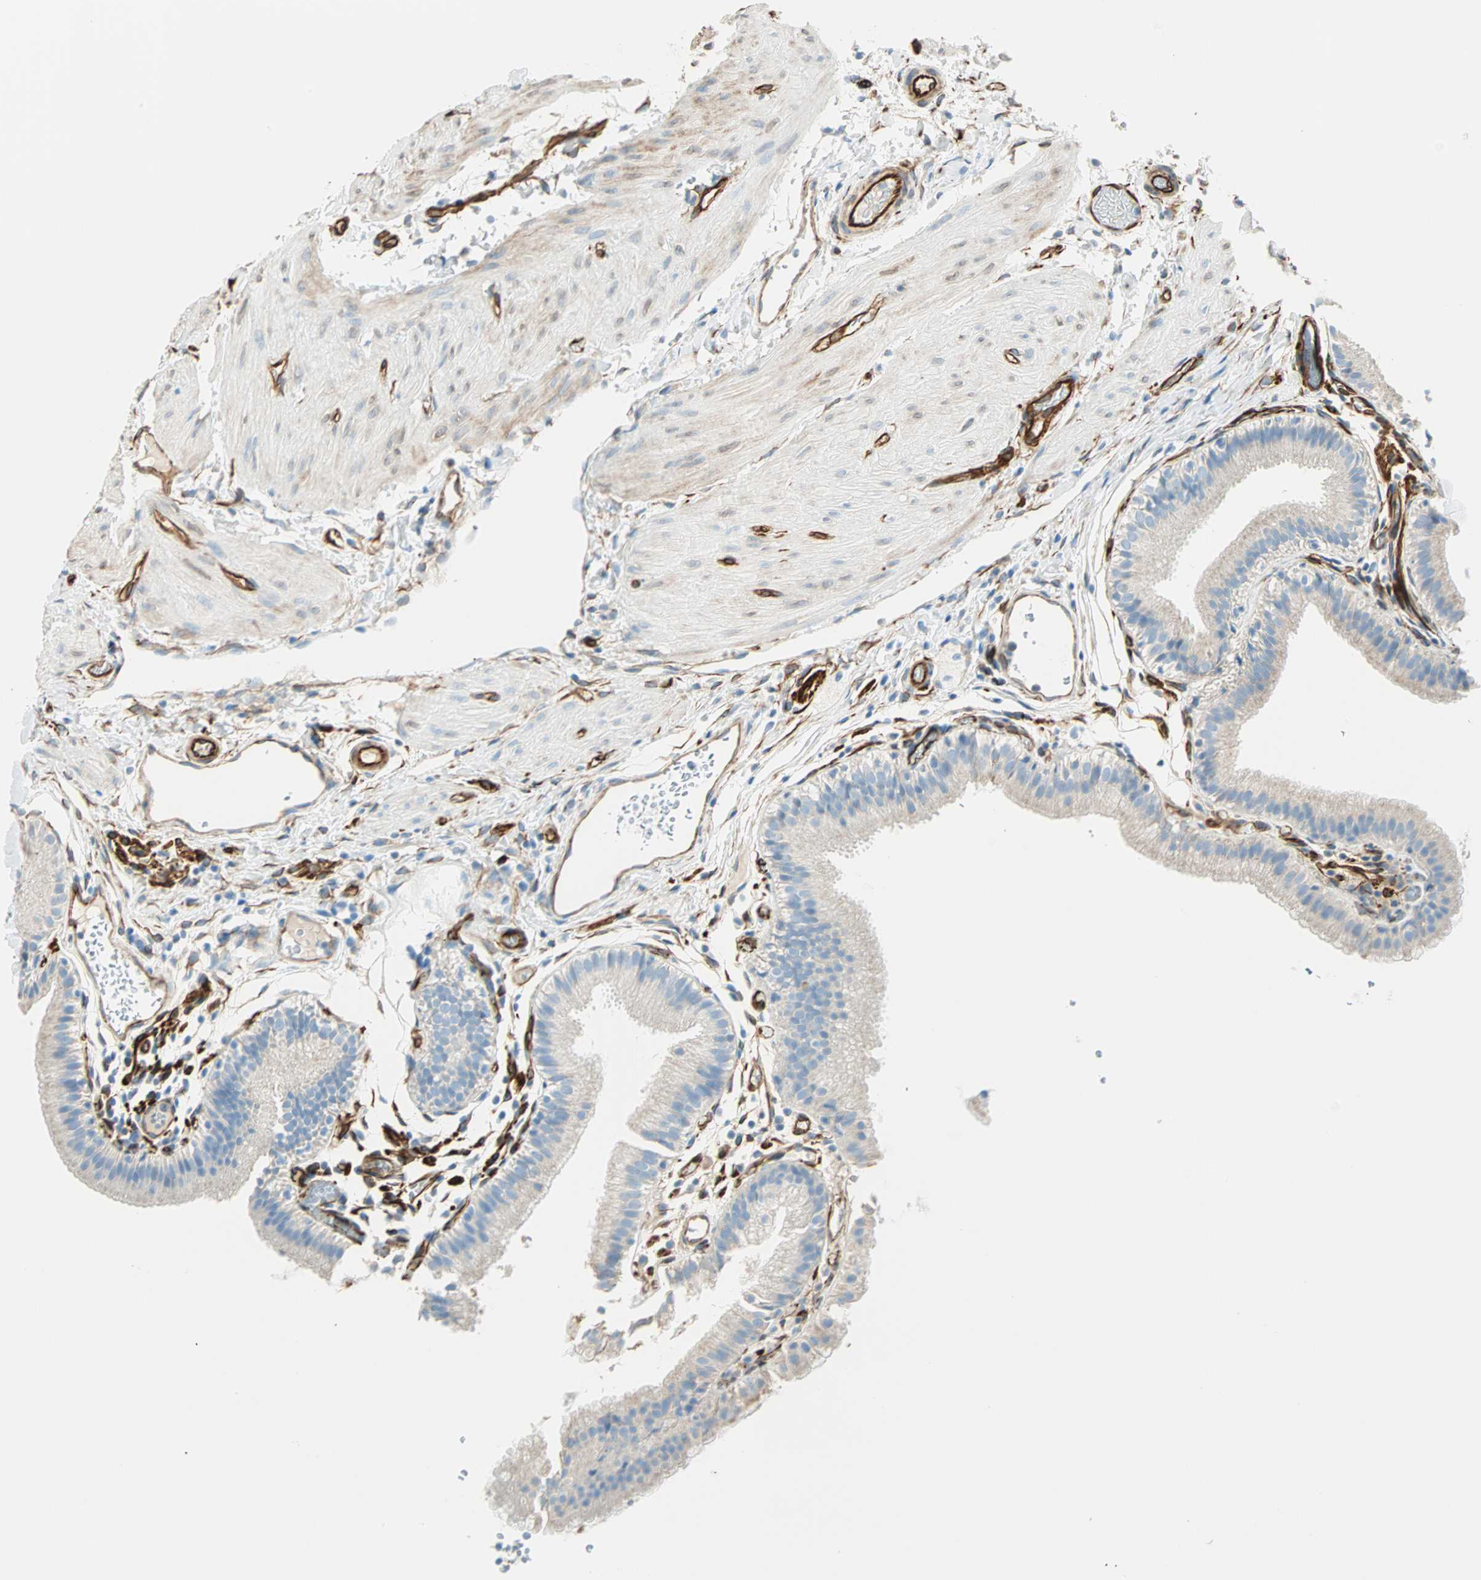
{"staining": {"intensity": "weak", "quantity": "25%-75%", "location": "cytoplasmic/membranous"}, "tissue": "gallbladder", "cell_type": "Glandular cells", "image_type": "normal", "snomed": [{"axis": "morphology", "description": "Normal tissue, NOS"}, {"axis": "topography", "description": "Gallbladder"}], "caption": "Glandular cells display low levels of weak cytoplasmic/membranous expression in approximately 25%-75% of cells in benign gallbladder. (DAB IHC, brown staining for protein, blue staining for nuclei).", "gene": "NES", "patient": {"sex": "female", "age": 26}}